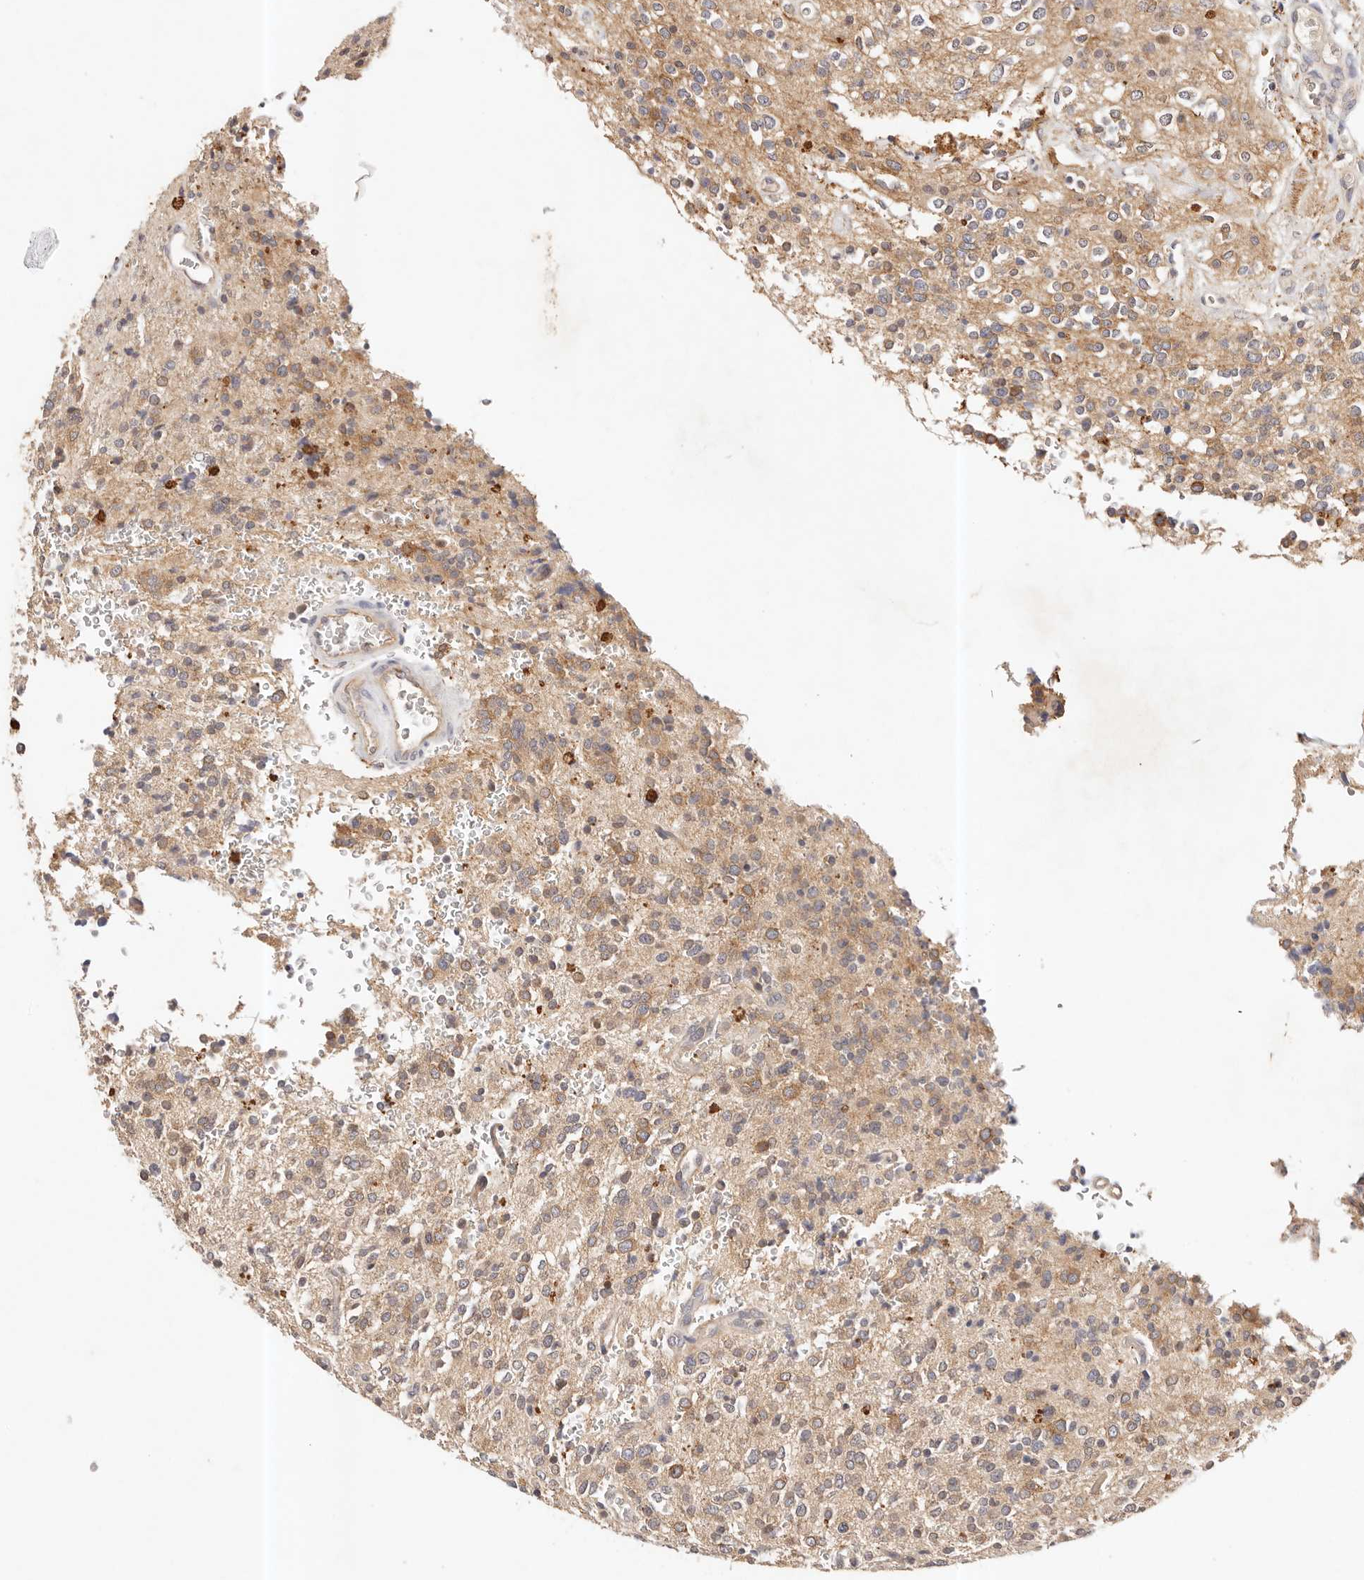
{"staining": {"intensity": "weak", "quantity": "25%-75%", "location": "cytoplasmic/membranous"}, "tissue": "glioma", "cell_type": "Tumor cells", "image_type": "cancer", "snomed": [{"axis": "morphology", "description": "Glioma, malignant, High grade"}, {"axis": "topography", "description": "Brain"}], "caption": "Weak cytoplasmic/membranous protein positivity is identified in approximately 25%-75% of tumor cells in malignant glioma (high-grade).", "gene": "CXADR", "patient": {"sex": "male", "age": 34}}